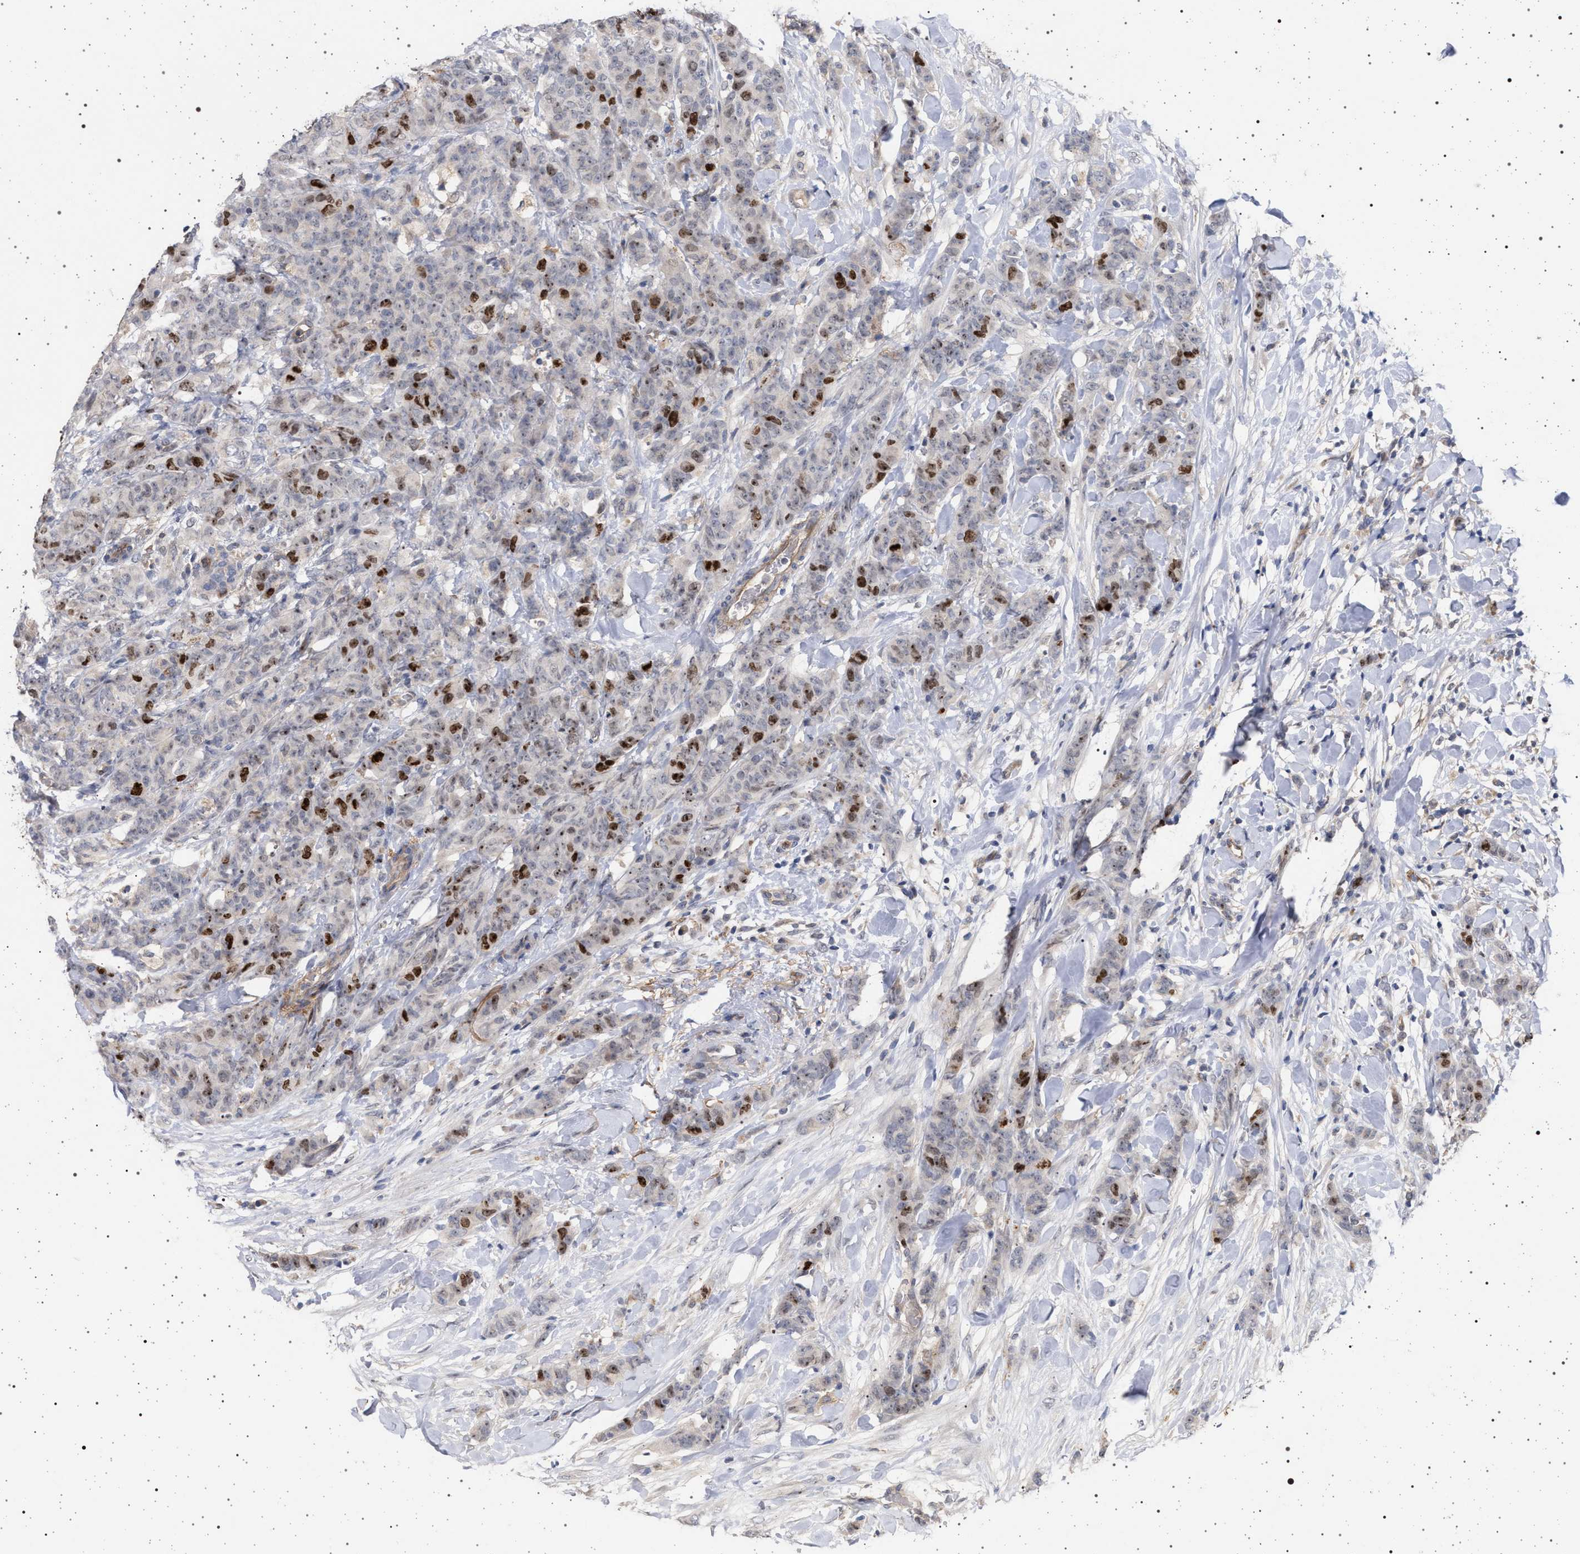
{"staining": {"intensity": "strong", "quantity": "<25%", "location": "nuclear"}, "tissue": "breast cancer", "cell_type": "Tumor cells", "image_type": "cancer", "snomed": [{"axis": "morphology", "description": "Normal tissue, NOS"}, {"axis": "morphology", "description": "Duct carcinoma"}, {"axis": "topography", "description": "Breast"}], "caption": "This is a histology image of immunohistochemistry staining of breast cancer, which shows strong expression in the nuclear of tumor cells.", "gene": "RBM48", "patient": {"sex": "female", "age": 40}}